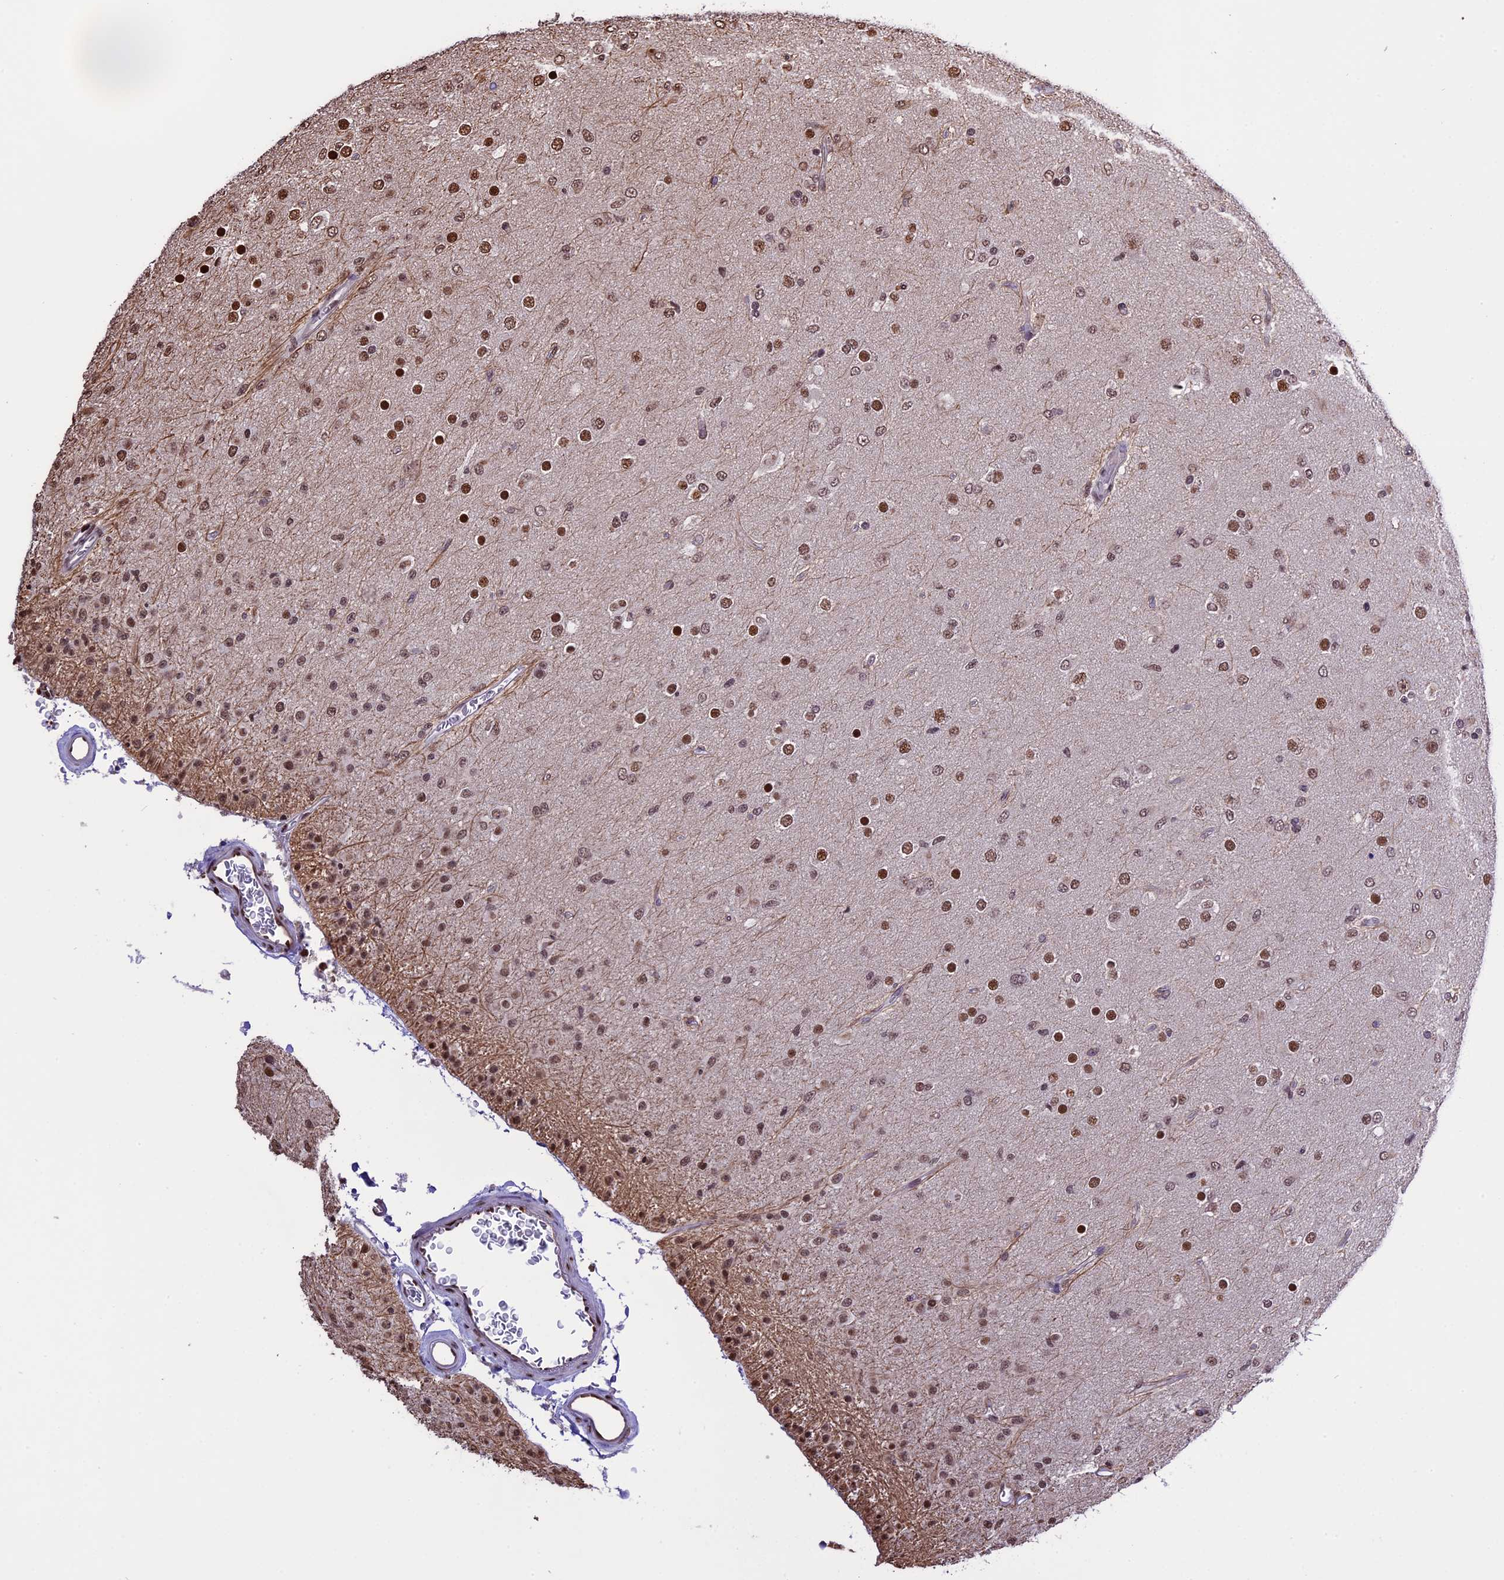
{"staining": {"intensity": "moderate", "quantity": ">75%", "location": "nuclear"}, "tissue": "glioma", "cell_type": "Tumor cells", "image_type": "cancer", "snomed": [{"axis": "morphology", "description": "Glioma, malignant, Low grade"}, {"axis": "topography", "description": "Brain"}], "caption": "Tumor cells demonstrate medium levels of moderate nuclear positivity in approximately >75% of cells in low-grade glioma (malignant). (DAB = brown stain, brightfield microscopy at high magnification).", "gene": "POLR3E", "patient": {"sex": "male", "age": 65}}